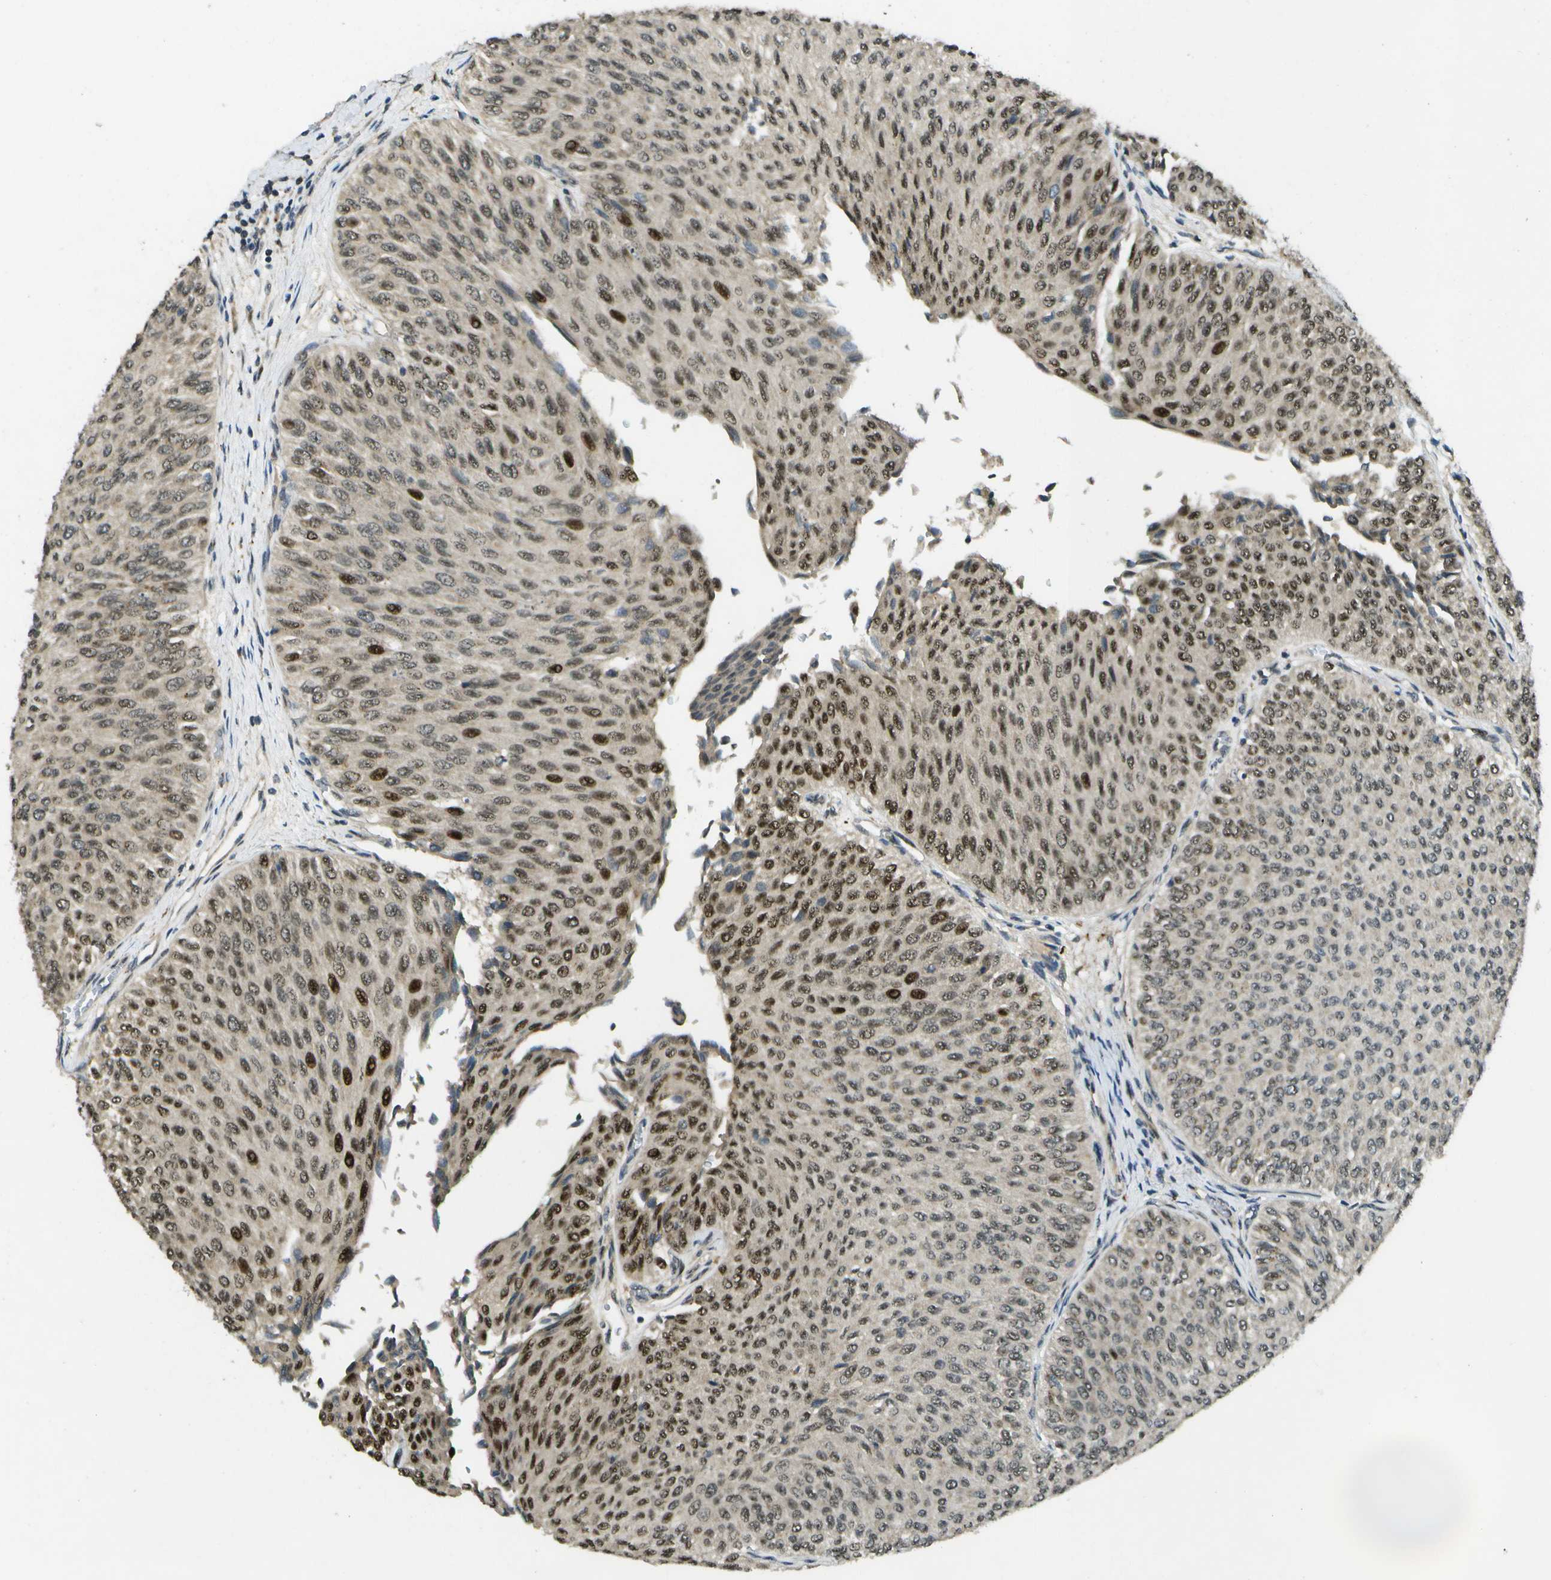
{"staining": {"intensity": "moderate", "quantity": "25%-75%", "location": "nuclear"}, "tissue": "urothelial cancer", "cell_type": "Tumor cells", "image_type": "cancer", "snomed": [{"axis": "morphology", "description": "Urothelial carcinoma, Low grade"}, {"axis": "topography", "description": "Urinary bladder"}], "caption": "Tumor cells show medium levels of moderate nuclear positivity in about 25%-75% of cells in urothelial carcinoma (low-grade). (Stains: DAB in brown, nuclei in blue, Microscopy: brightfield microscopy at high magnification).", "gene": "GANC", "patient": {"sex": "male", "age": 78}}